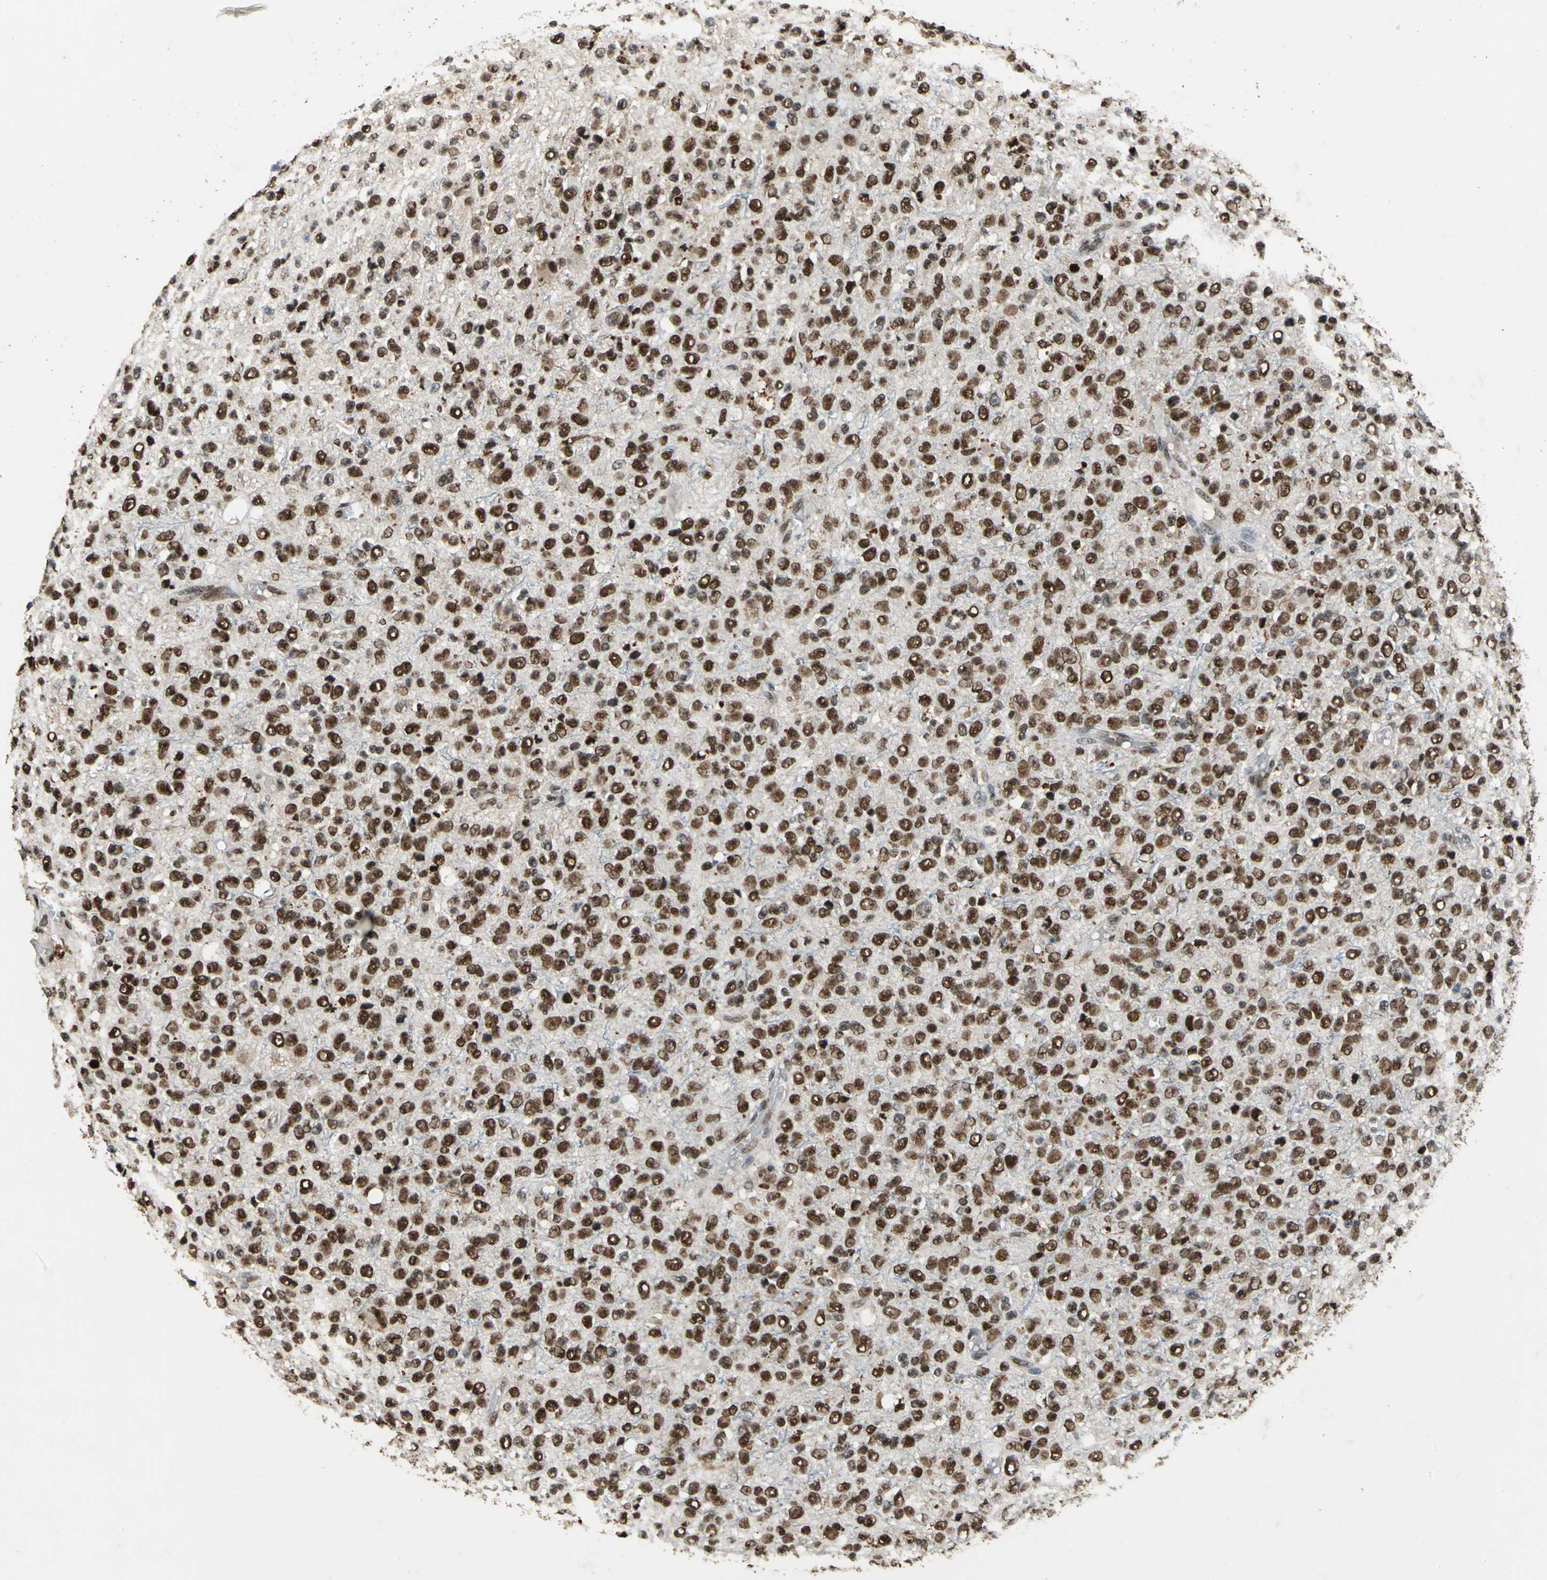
{"staining": {"intensity": "moderate", "quantity": ">75%", "location": "nuclear"}, "tissue": "glioma", "cell_type": "Tumor cells", "image_type": "cancer", "snomed": [{"axis": "morphology", "description": "Glioma, malignant, High grade"}, {"axis": "topography", "description": "pancreas cauda"}], "caption": "A medium amount of moderate nuclear expression is present in approximately >75% of tumor cells in glioma tissue.", "gene": "ANP32A", "patient": {"sex": "male", "age": 60}}